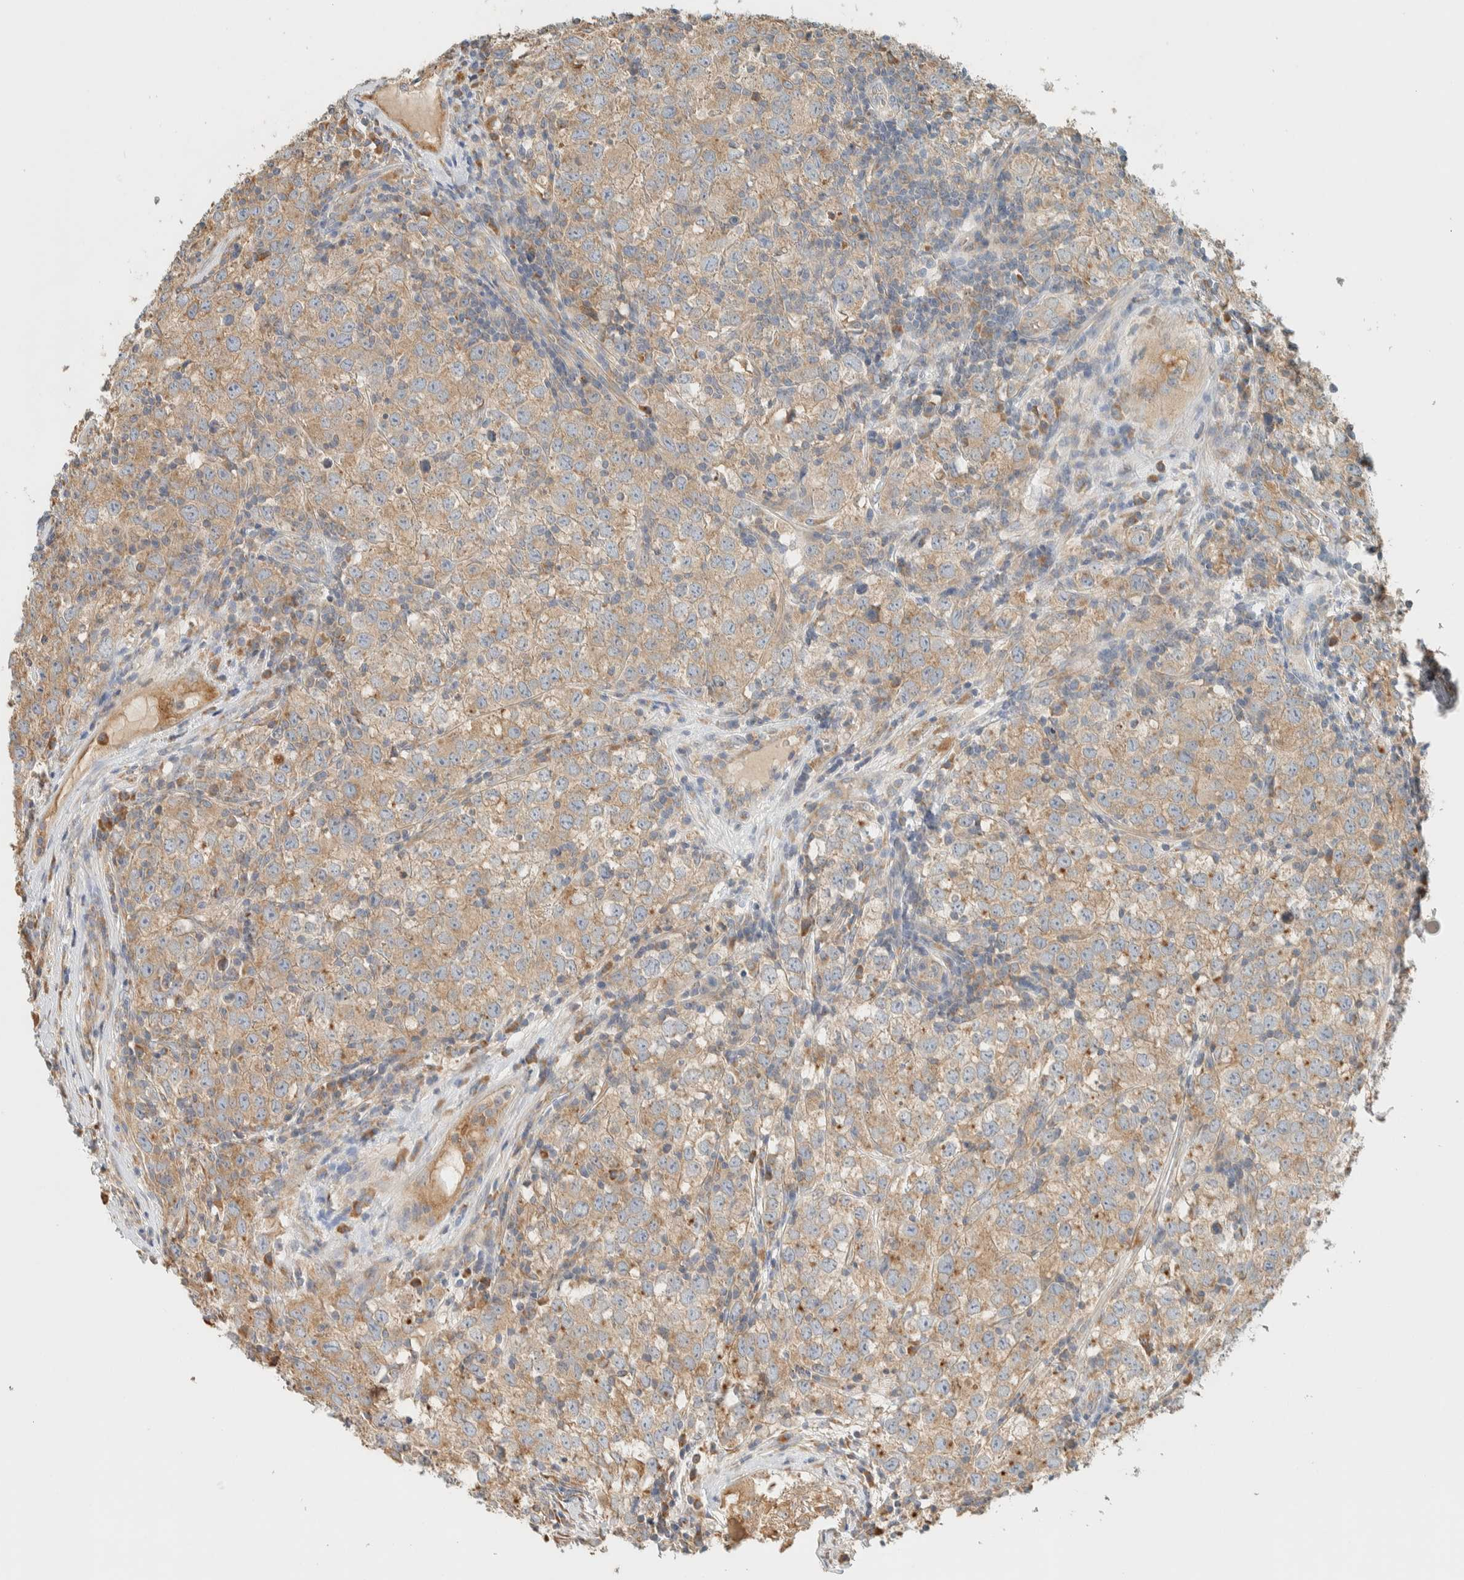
{"staining": {"intensity": "weak", "quantity": ">75%", "location": "cytoplasmic/membranous"}, "tissue": "testis cancer", "cell_type": "Tumor cells", "image_type": "cancer", "snomed": [{"axis": "morphology", "description": "Seminoma, NOS"}, {"axis": "morphology", "description": "Carcinoma, Embryonal, NOS"}, {"axis": "topography", "description": "Testis"}], "caption": "High-magnification brightfield microscopy of testis cancer (seminoma) stained with DAB (brown) and counterstained with hematoxylin (blue). tumor cells exhibit weak cytoplasmic/membranous staining is present in approximately>75% of cells.", "gene": "RAB11FIP1", "patient": {"sex": "male", "age": 28}}